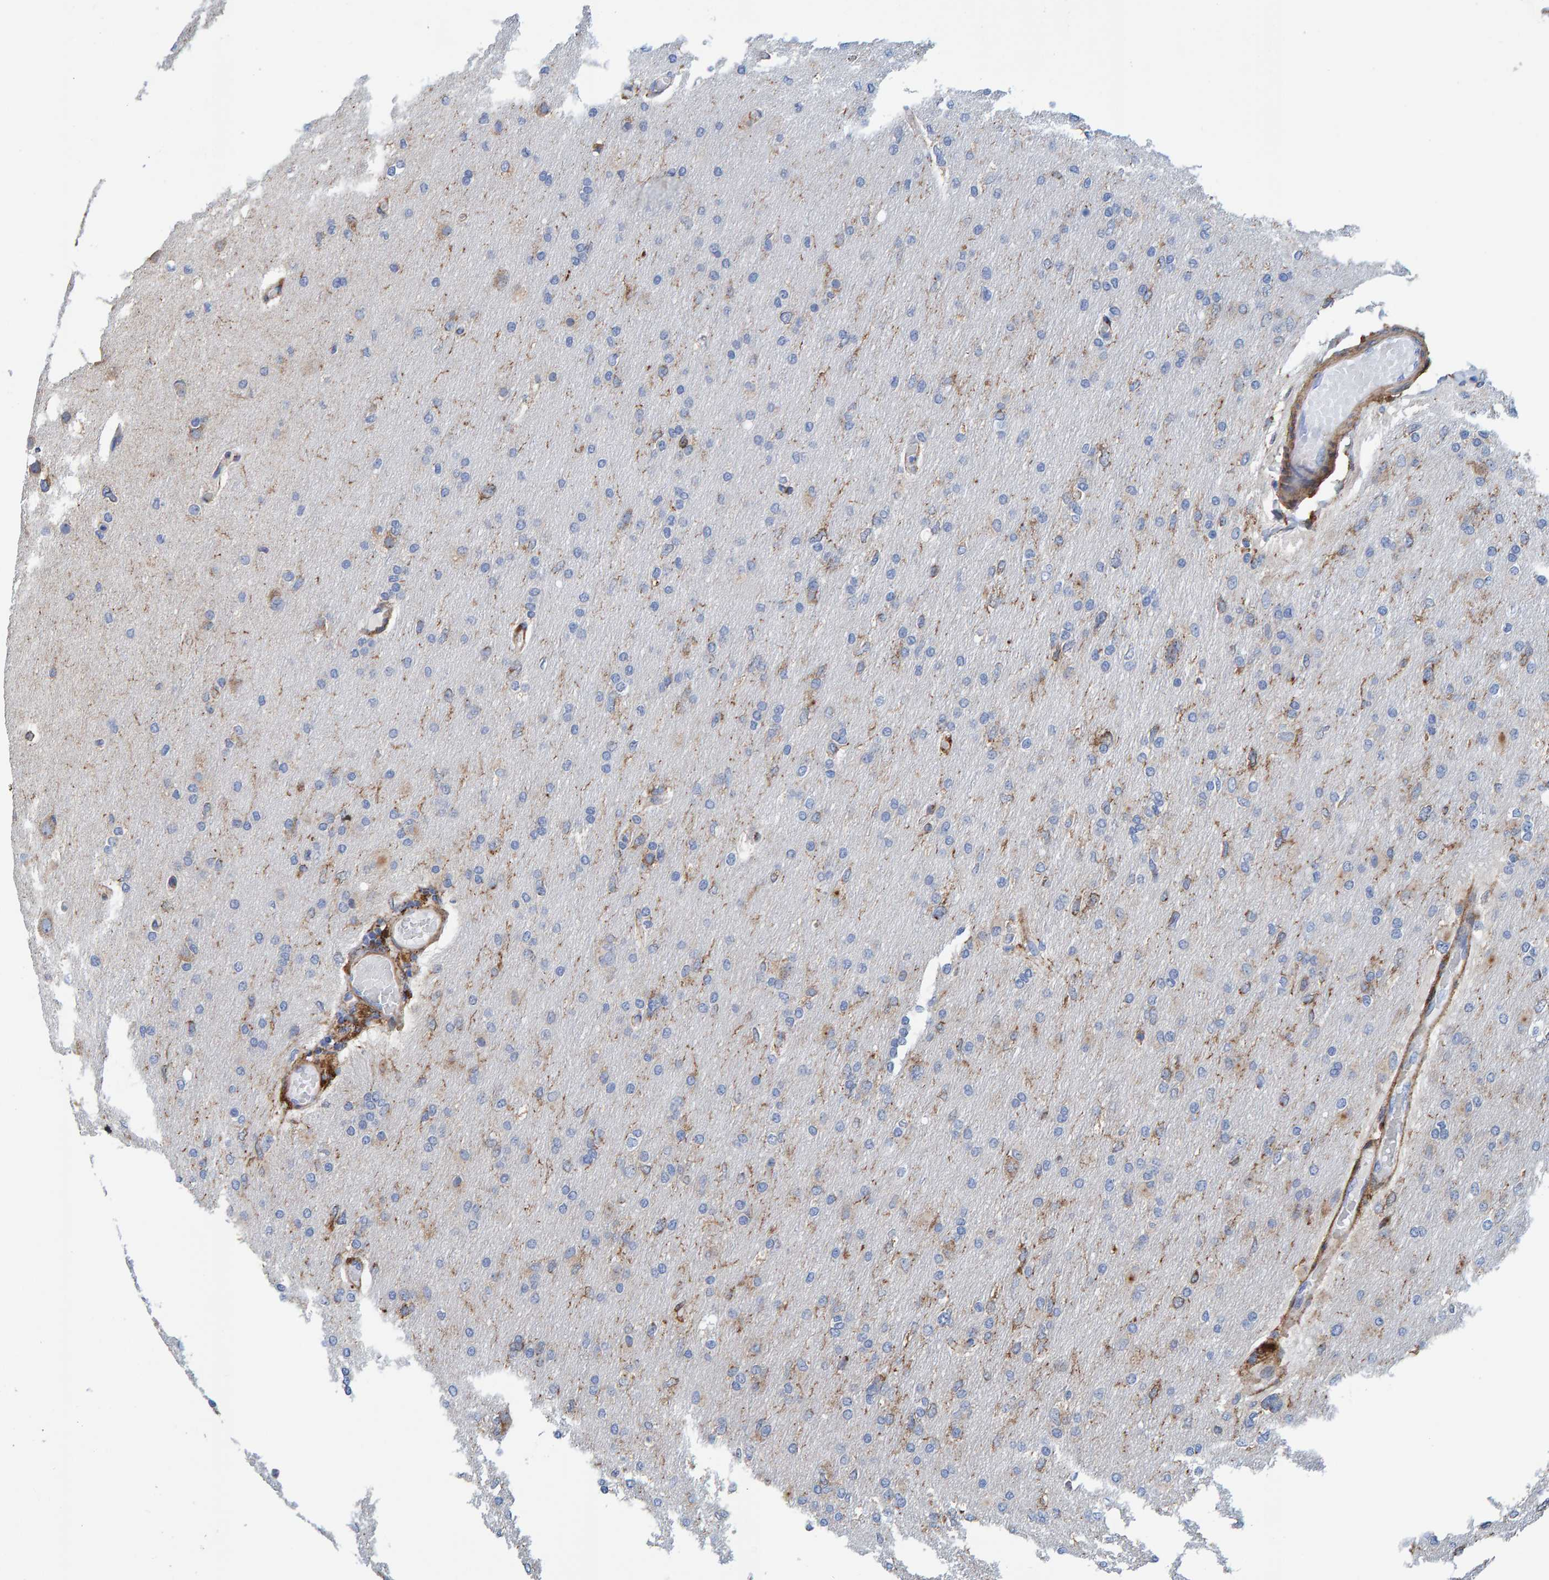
{"staining": {"intensity": "negative", "quantity": "none", "location": "none"}, "tissue": "glioma", "cell_type": "Tumor cells", "image_type": "cancer", "snomed": [{"axis": "morphology", "description": "Glioma, malignant, High grade"}, {"axis": "topography", "description": "Cerebral cortex"}], "caption": "Tumor cells show no significant positivity in glioma.", "gene": "LRP1", "patient": {"sex": "female", "age": 36}}